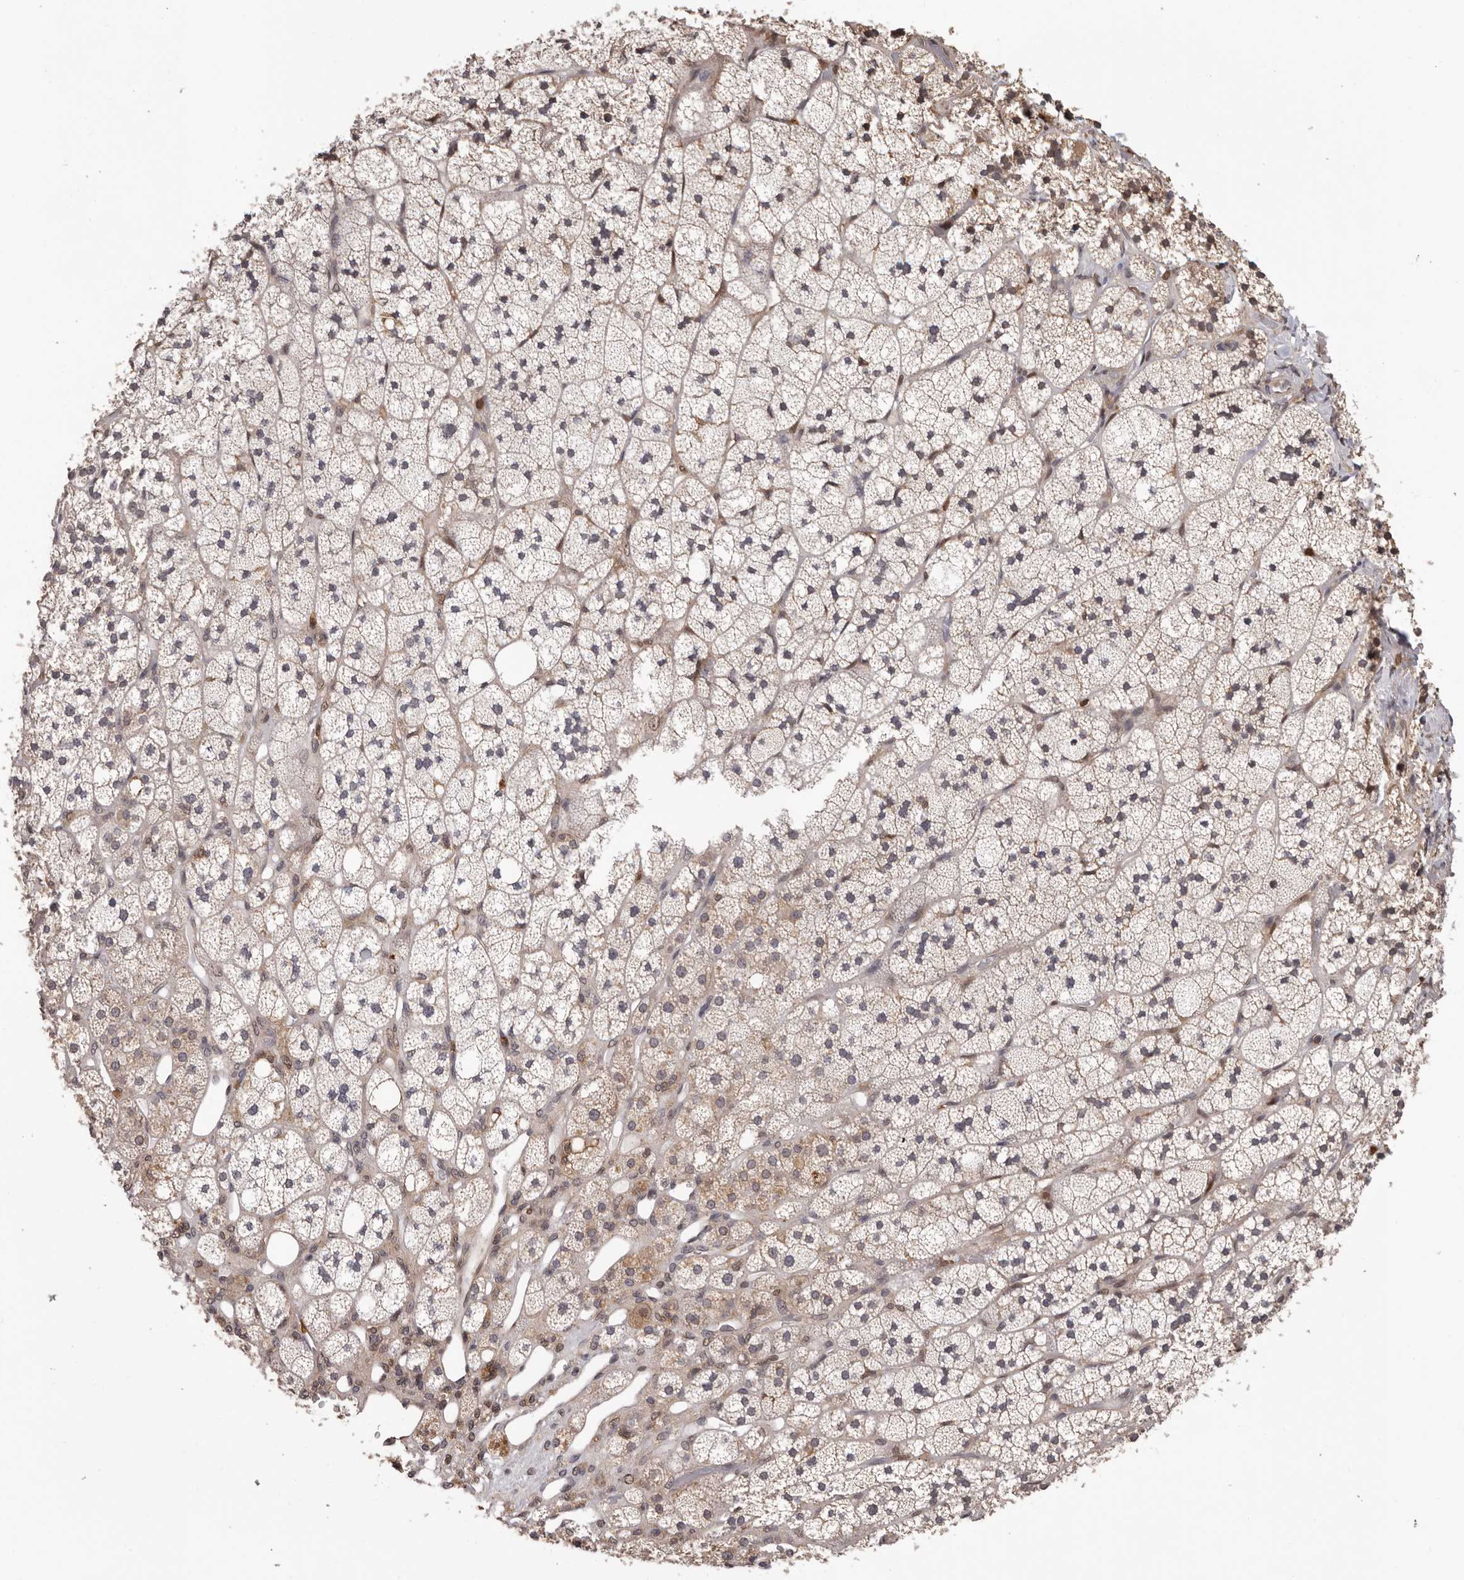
{"staining": {"intensity": "moderate", "quantity": "25%-75%", "location": "cytoplasmic/membranous"}, "tissue": "adrenal gland", "cell_type": "Glandular cells", "image_type": "normal", "snomed": [{"axis": "morphology", "description": "Normal tissue, NOS"}, {"axis": "topography", "description": "Adrenal gland"}], "caption": "IHC (DAB (3,3'-diaminobenzidine)) staining of benign human adrenal gland demonstrates moderate cytoplasmic/membranous protein staining in approximately 25%-75% of glandular cells. (DAB (3,3'-diaminobenzidine) IHC, brown staining for protein, blue staining for nuclei).", "gene": "PRR12", "patient": {"sex": "male", "age": 61}}